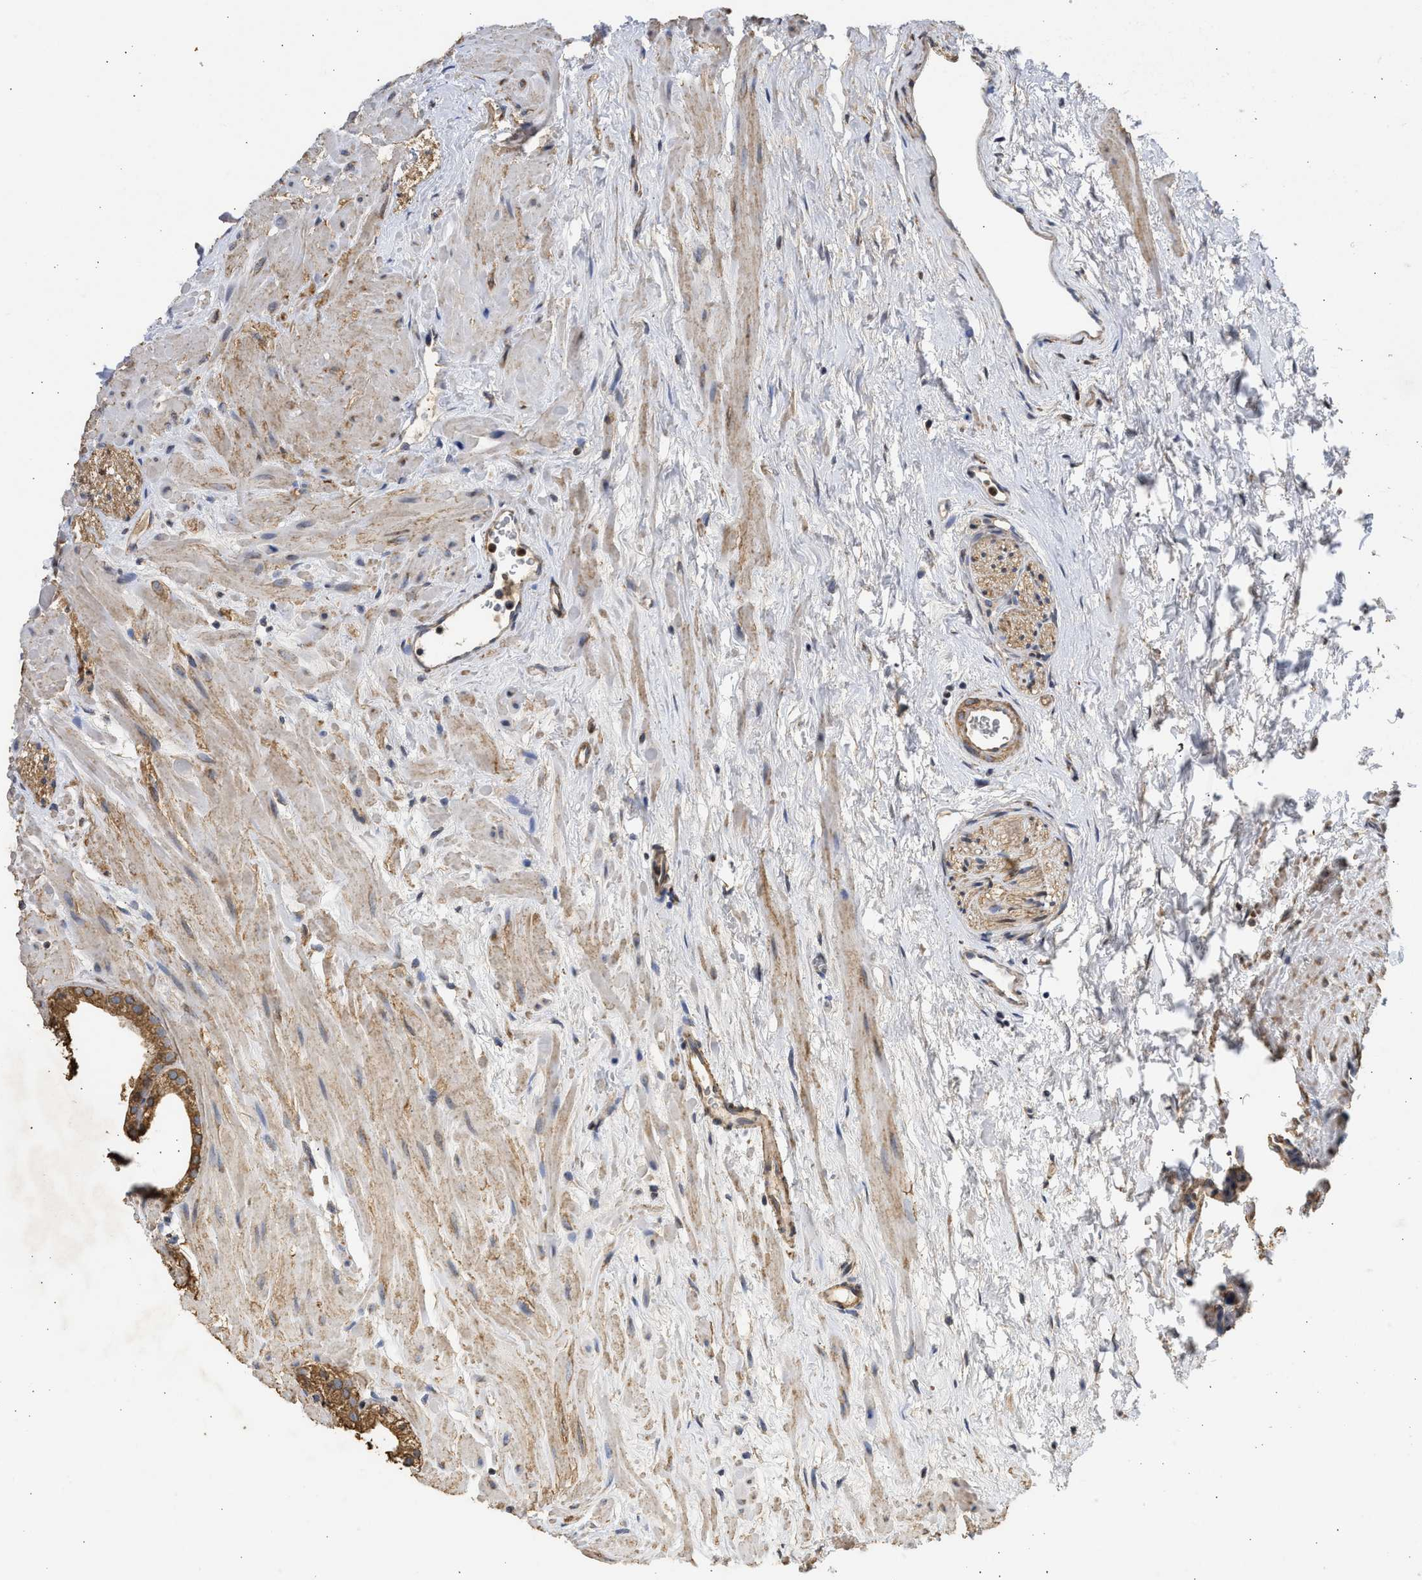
{"staining": {"intensity": "strong", "quantity": ">75%", "location": "cytoplasmic/membranous"}, "tissue": "prostate", "cell_type": "Glandular cells", "image_type": "normal", "snomed": [{"axis": "morphology", "description": "Normal tissue, NOS"}, {"axis": "morphology", "description": "Urothelial carcinoma, Low grade"}, {"axis": "topography", "description": "Urinary bladder"}, {"axis": "topography", "description": "Prostate"}], "caption": "Prostate stained for a protein (brown) reveals strong cytoplasmic/membranous positive positivity in approximately >75% of glandular cells.", "gene": "ENSG00000142539", "patient": {"sex": "male", "age": 60}}